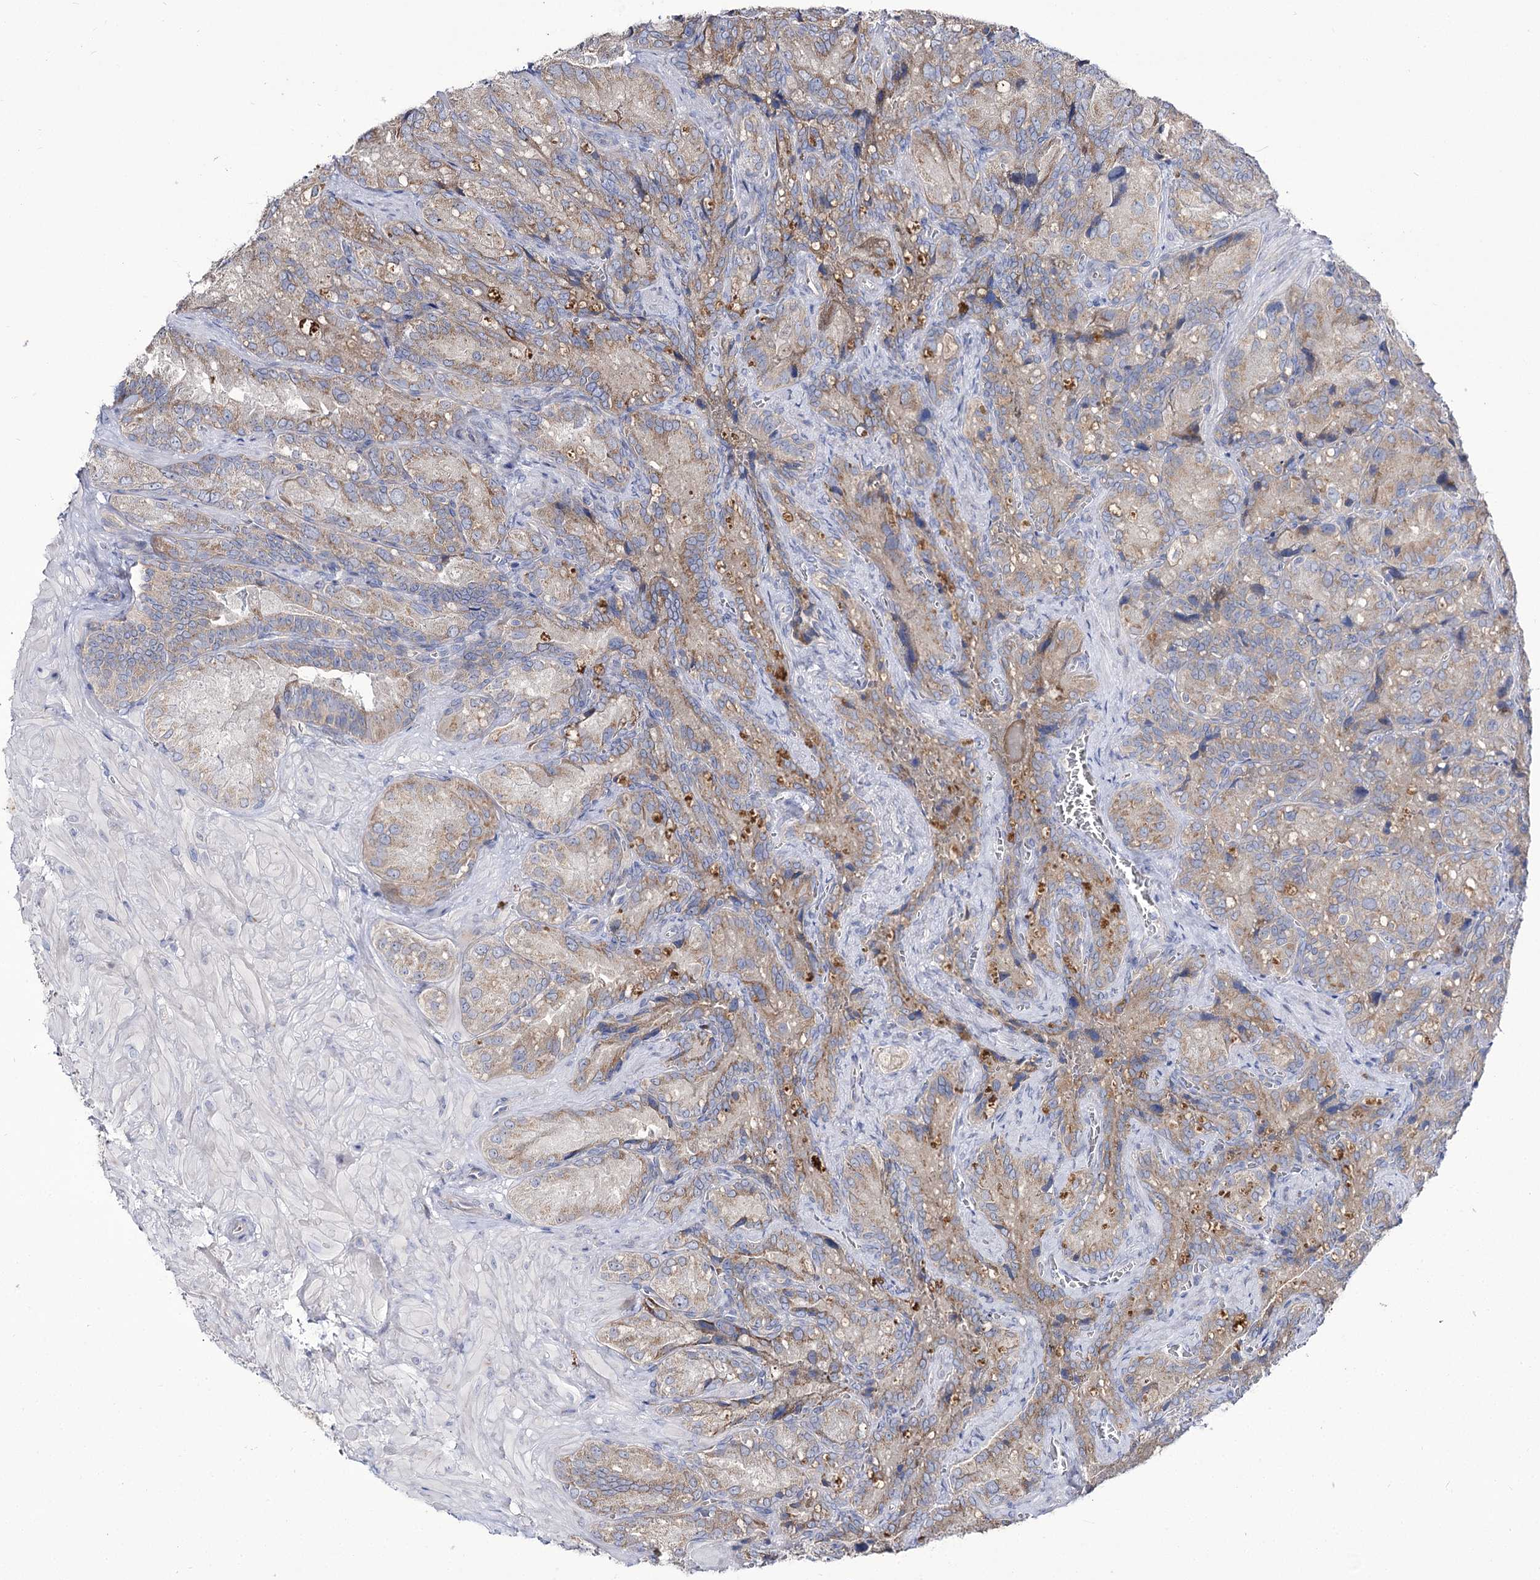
{"staining": {"intensity": "weak", "quantity": ">75%", "location": "cytoplasmic/membranous"}, "tissue": "seminal vesicle", "cell_type": "Glandular cells", "image_type": "normal", "snomed": [{"axis": "morphology", "description": "Normal tissue, NOS"}, {"axis": "topography", "description": "Seminal veicle"}], "caption": "A low amount of weak cytoplasmic/membranous staining is present in approximately >75% of glandular cells in benign seminal vesicle.", "gene": "SUOX", "patient": {"sex": "male", "age": 62}}